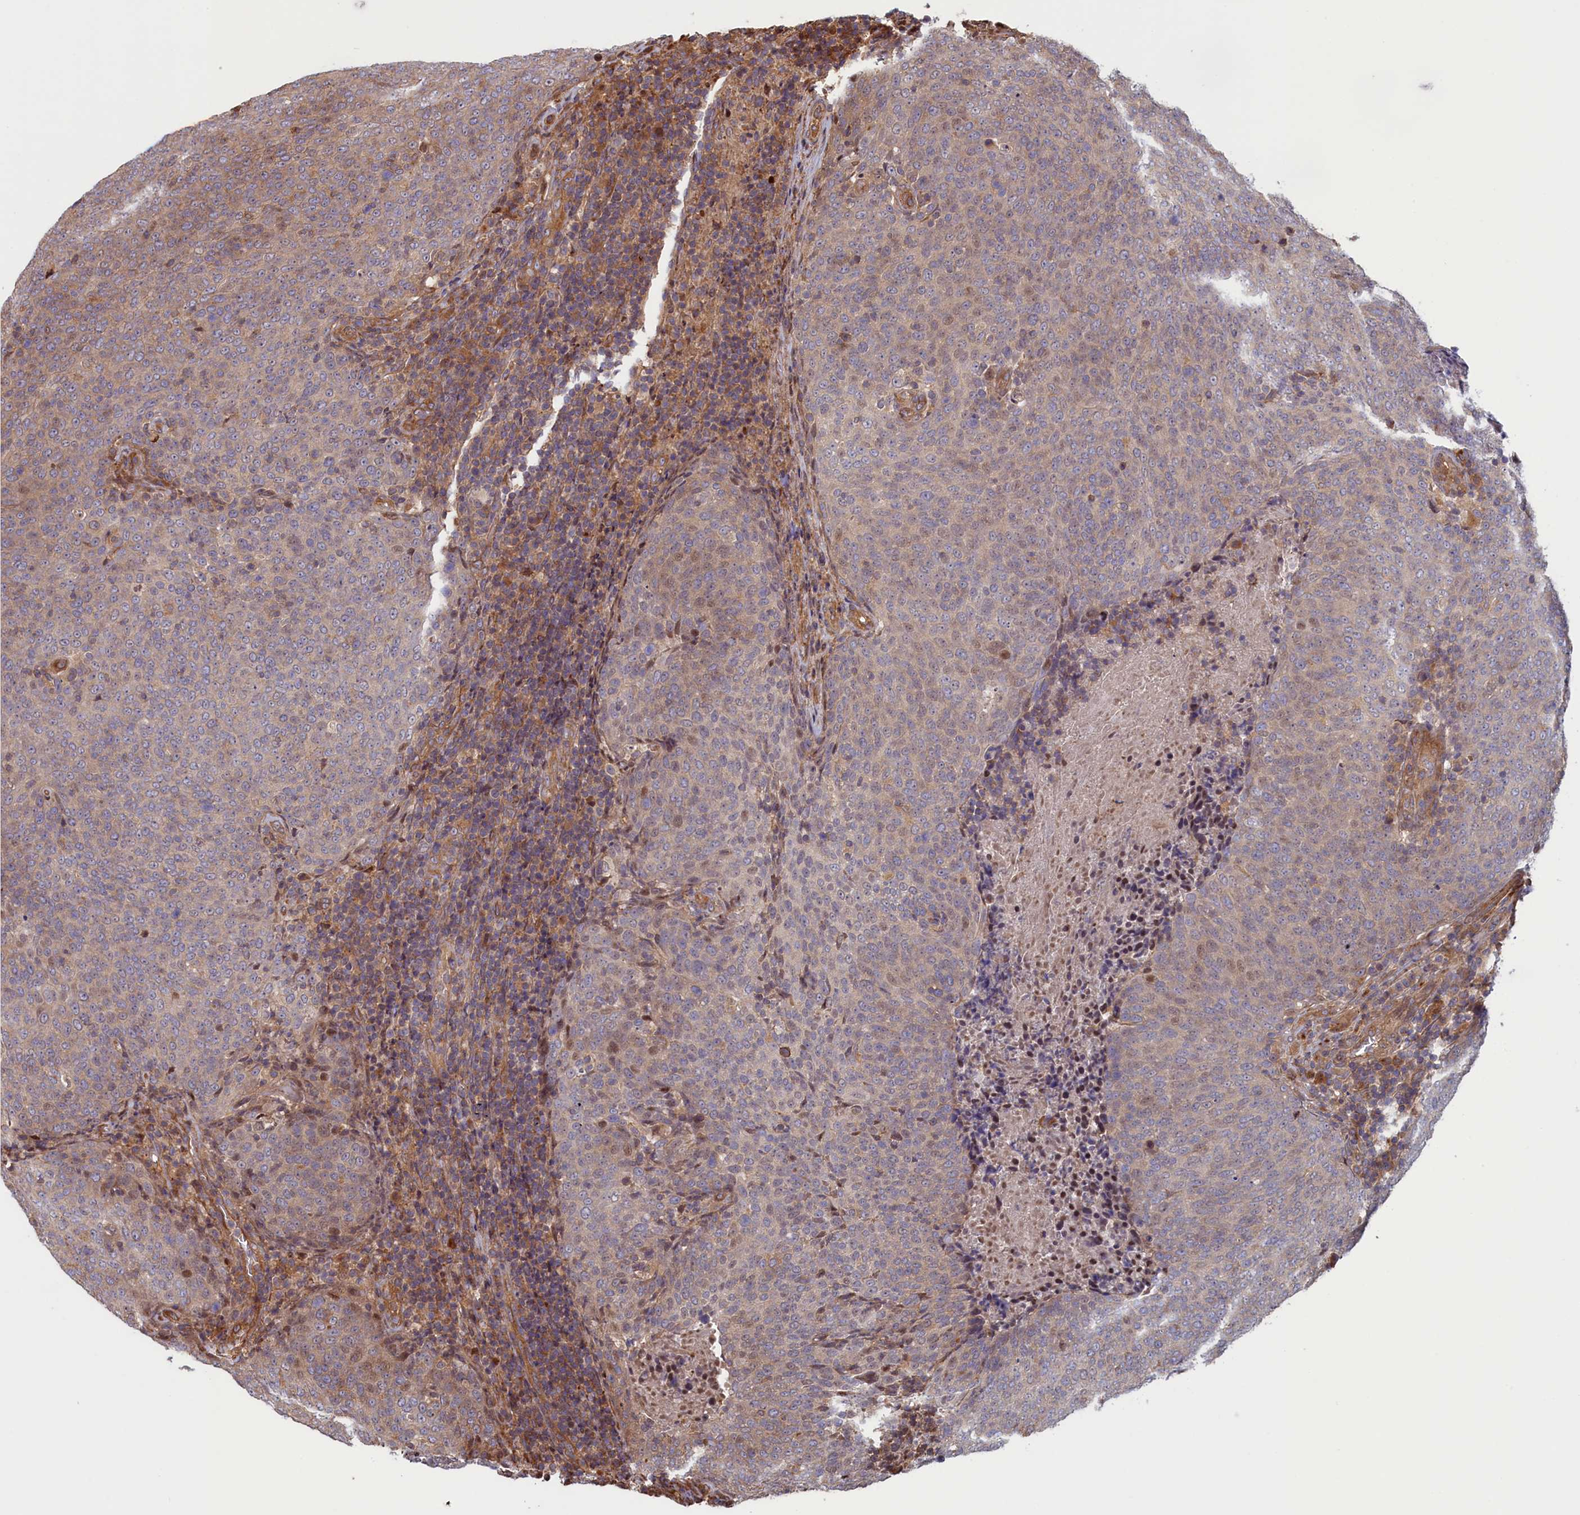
{"staining": {"intensity": "weak", "quantity": "<25%", "location": "cytoplasmic/membranous,nuclear"}, "tissue": "head and neck cancer", "cell_type": "Tumor cells", "image_type": "cancer", "snomed": [{"axis": "morphology", "description": "Squamous cell carcinoma, NOS"}, {"axis": "morphology", "description": "Squamous cell carcinoma, metastatic, NOS"}, {"axis": "topography", "description": "Lymph node"}, {"axis": "topography", "description": "Head-Neck"}], "caption": "Tumor cells show no significant protein positivity in head and neck cancer.", "gene": "RILPL1", "patient": {"sex": "male", "age": 62}}